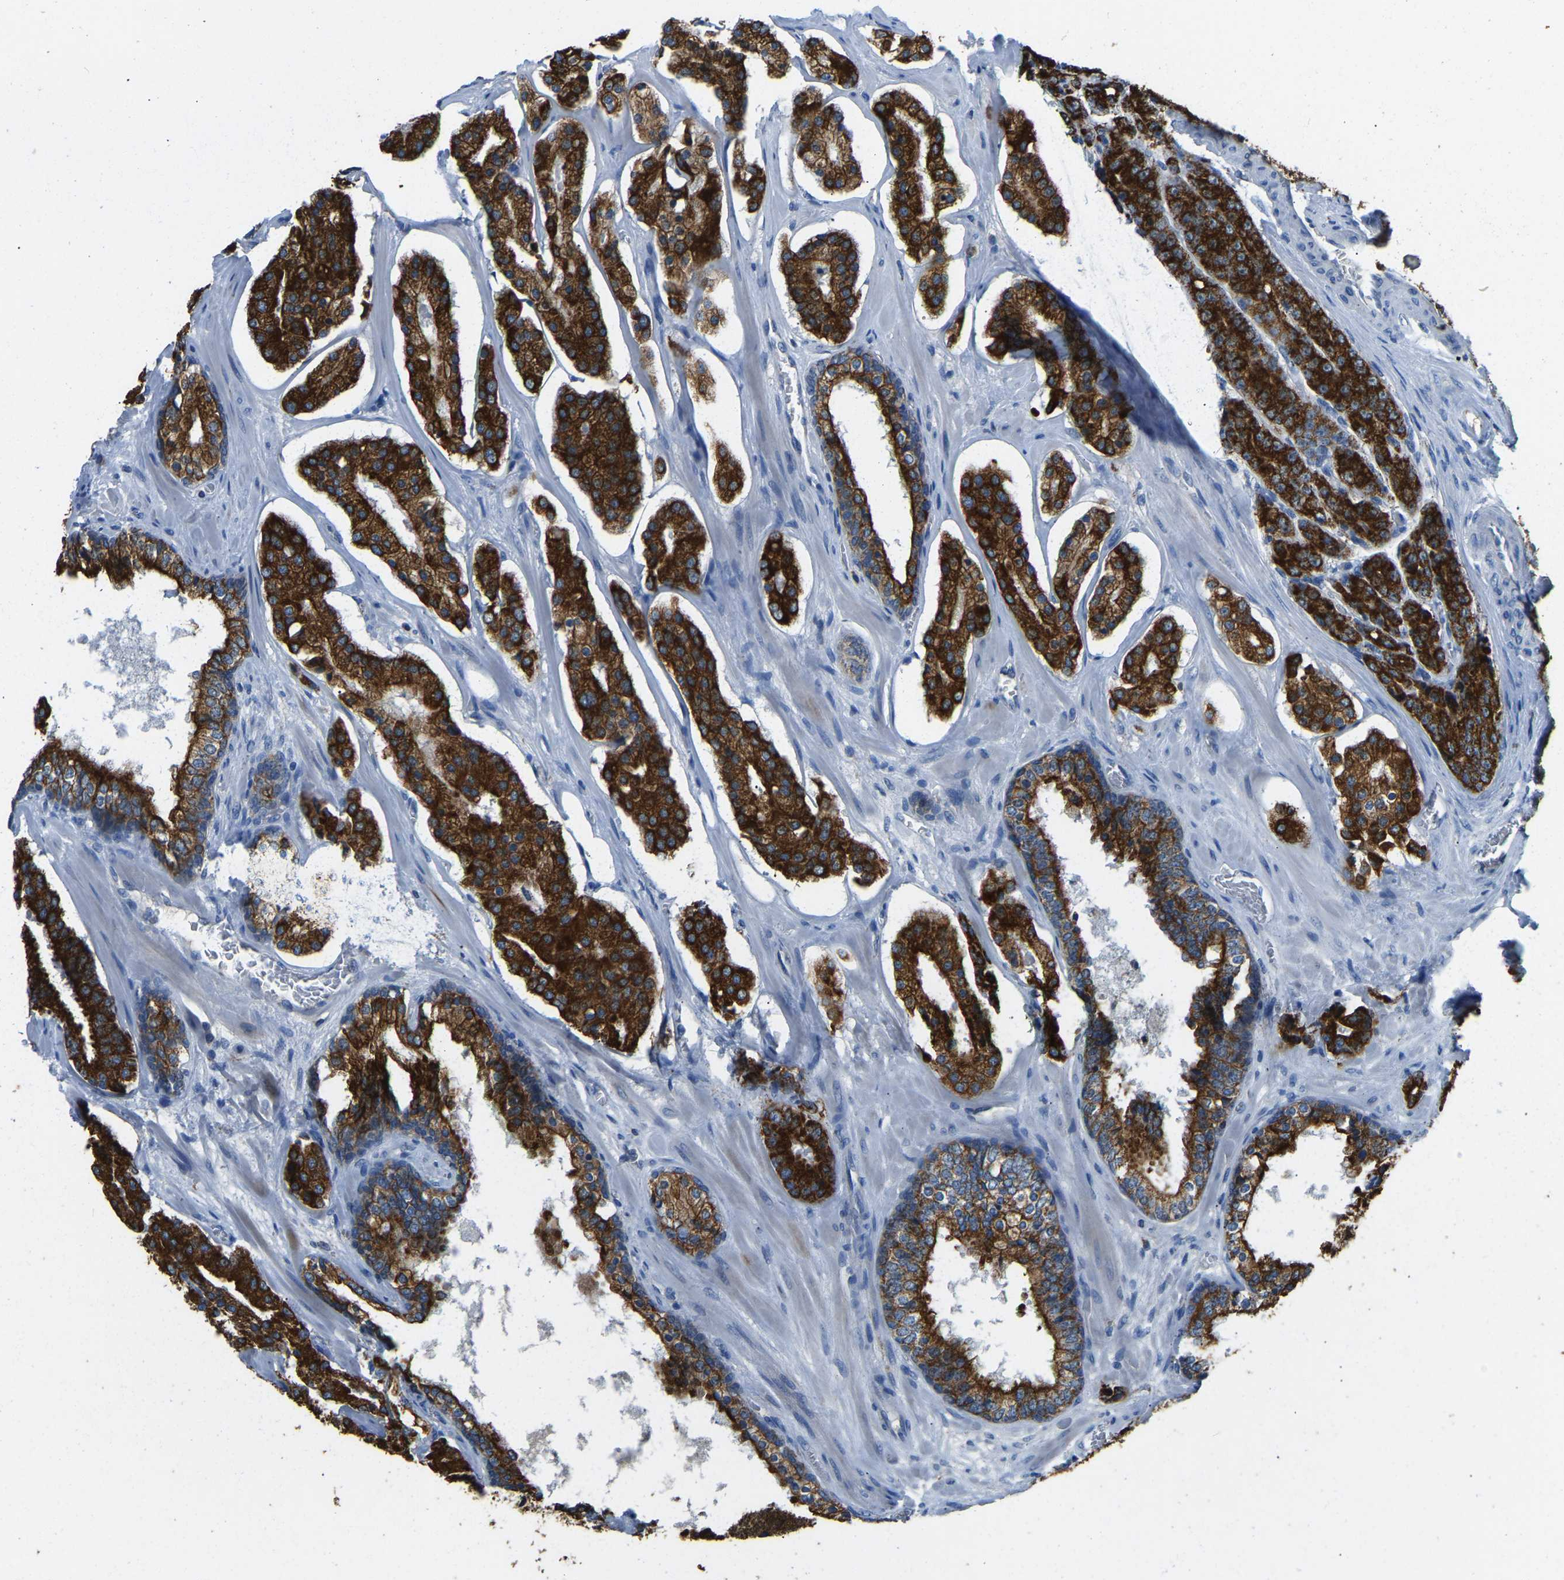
{"staining": {"intensity": "strong", "quantity": ">75%", "location": "cytoplasmic/membranous"}, "tissue": "prostate cancer", "cell_type": "Tumor cells", "image_type": "cancer", "snomed": [{"axis": "morphology", "description": "Adenocarcinoma, High grade"}, {"axis": "topography", "description": "Prostate"}], "caption": "This is a histology image of immunohistochemistry (IHC) staining of adenocarcinoma (high-grade) (prostate), which shows strong positivity in the cytoplasmic/membranous of tumor cells.", "gene": "ZNF200", "patient": {"sex": "male", "age": 60}}